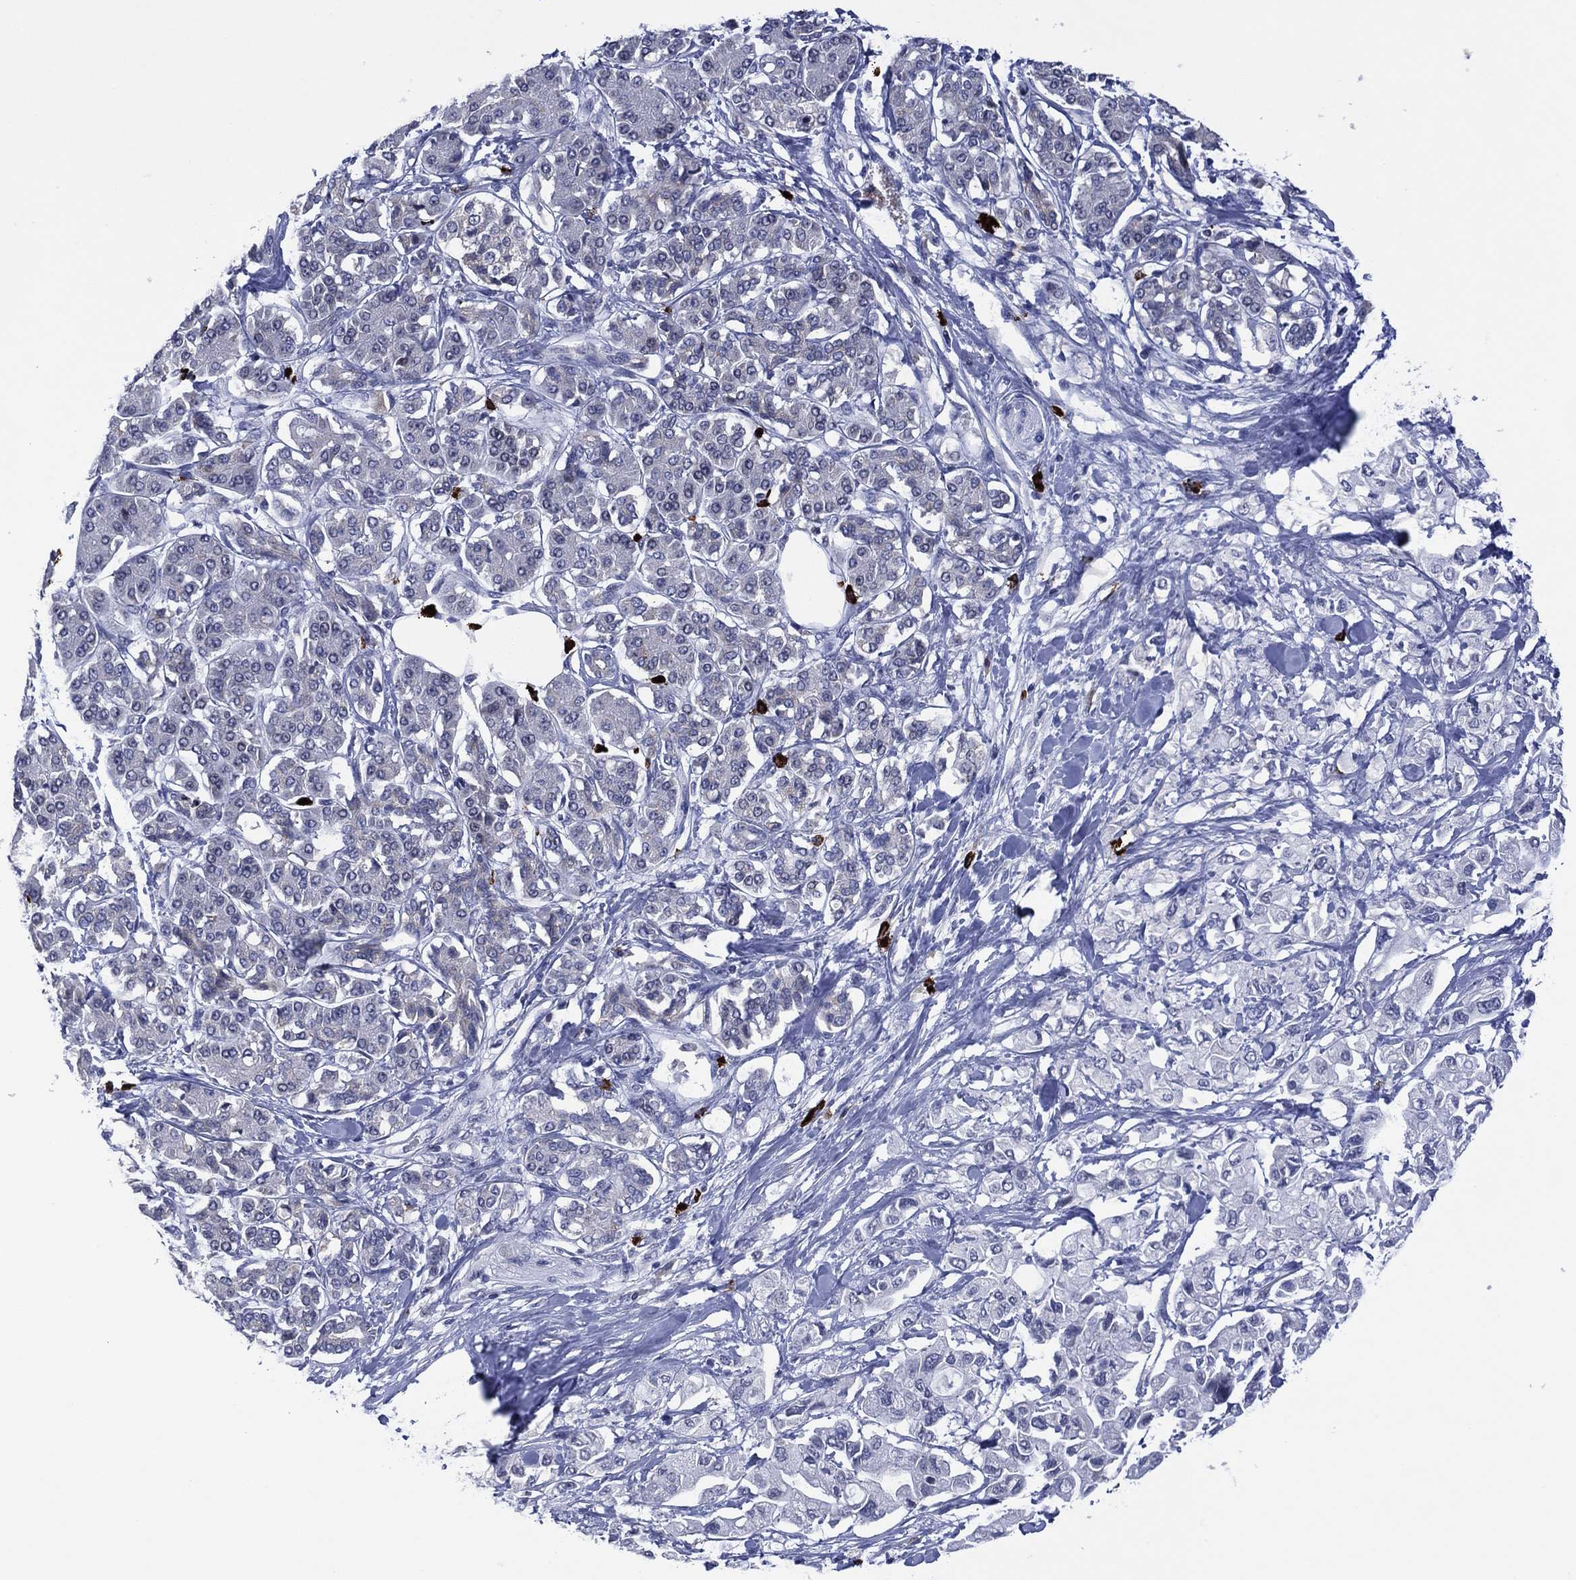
{"staining": {"intensity": "negative", "quantity": "none", "location": "none"}, "tissue": "pancreatic cancer", "cell_type": "Tumor cells", "image_type": "cancer", "snomed": [{"axis": "morphology", "description": "Adenocarcinoma, NOS"}, {"axis": "topography", "description": "Pancreas"}], "caption": "Tumor cells are negative for brown protein staining in adenocarcinoma (pancreatic). (DAB IHC with hematoxylin counter stain).", "gene": "USP26", "patient": {"sex": "female", "age": 56}}